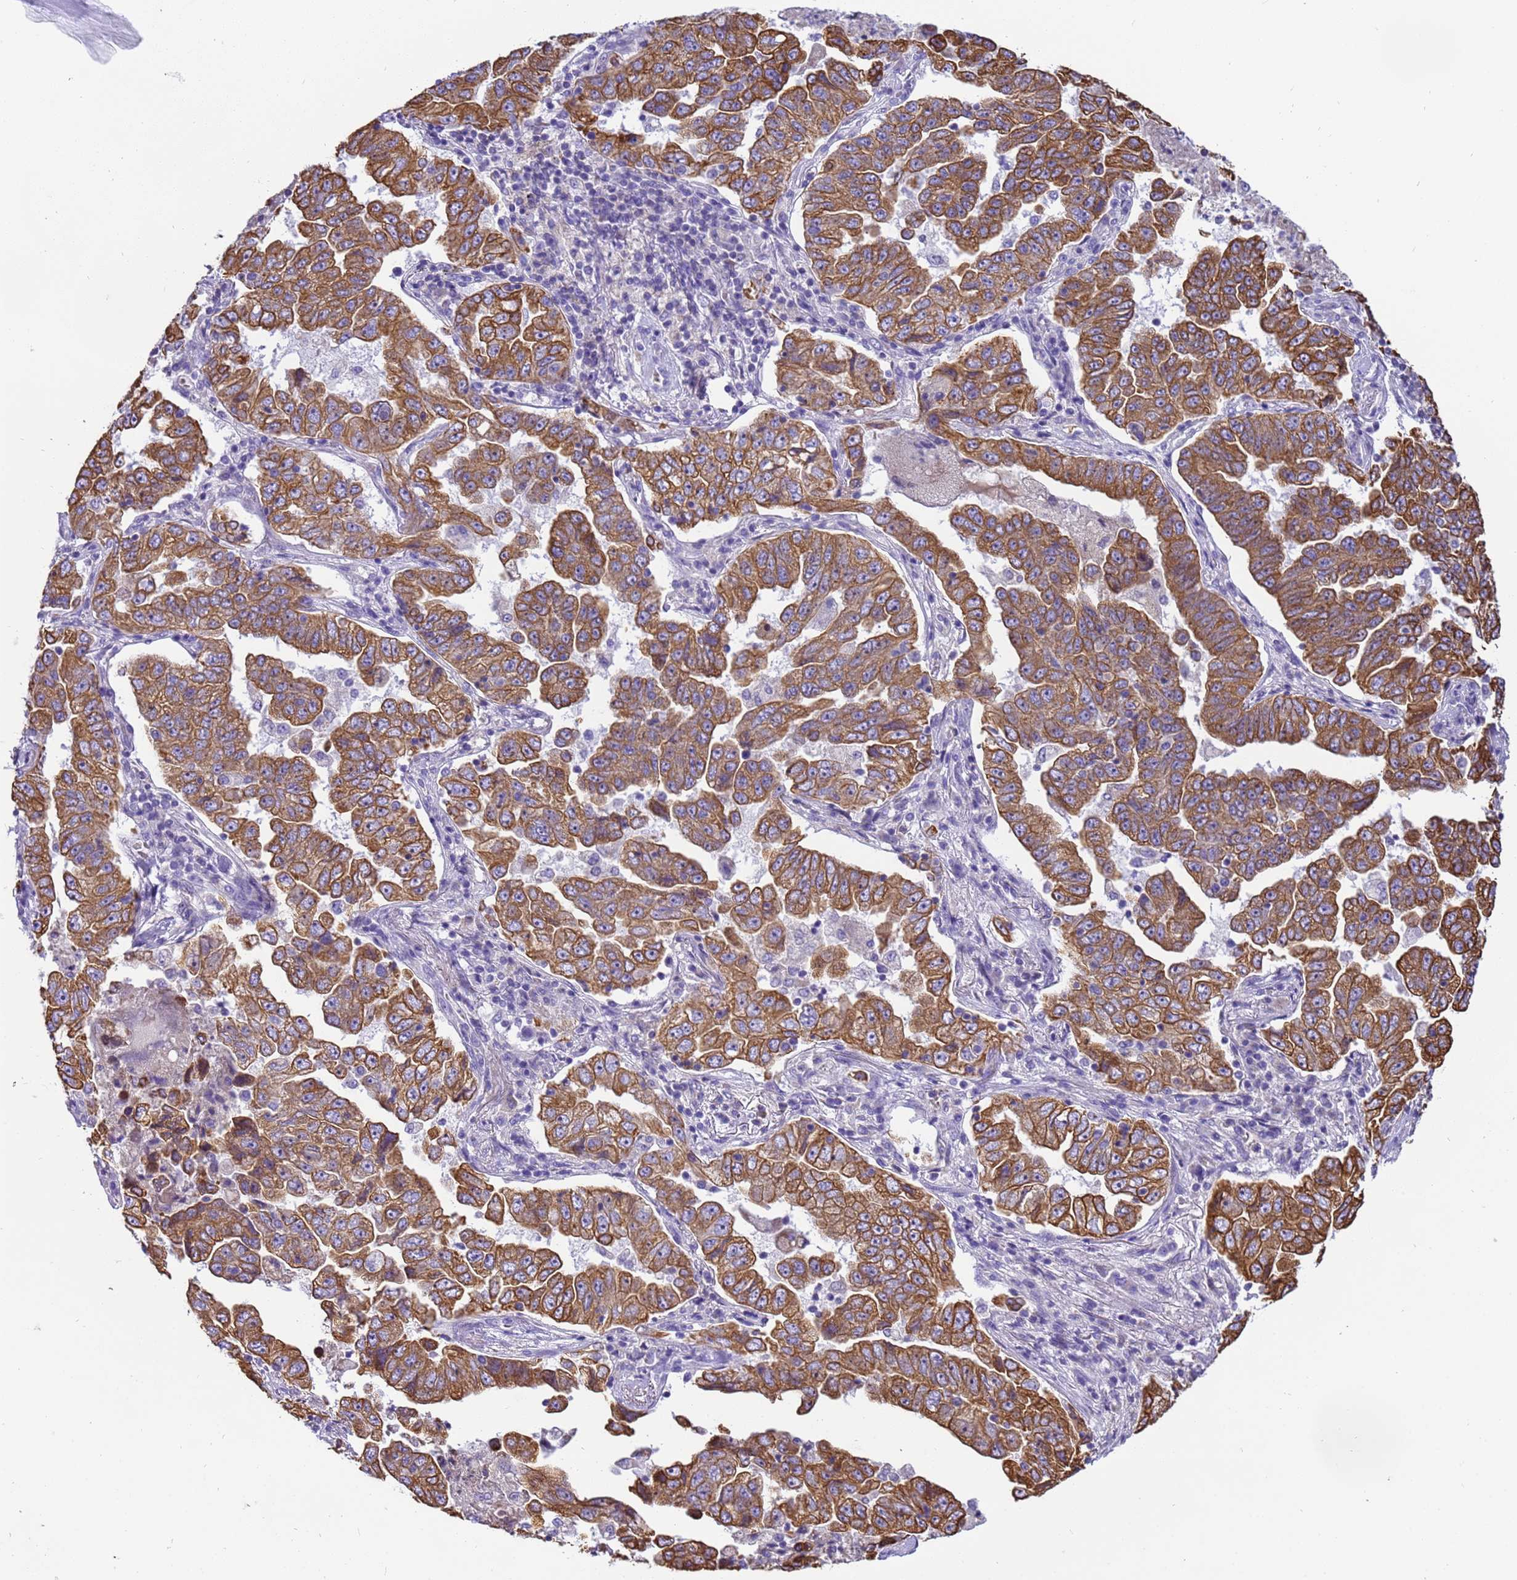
{"staining": {"intensity": "moderate", "quantity": ">75%", "location": "cytoplasmic/membranous"}, "tissue": "lung cancer", "cell_type": "Tumor cells", "image_type": "cancer", "snomed": [{"axis": "morphology", "description": "Adenocarcinoma, NOS"}, {"axis": "topography", "description": "Lung"}], "caption": "Immunohistochemical staining of human lung cancer displays moderate cytoplasmic/membranous protein expression in approximately >75% of tumor cells.", "gene": "PIEZO2", "patient": {"sex": "female", "age": 51}}